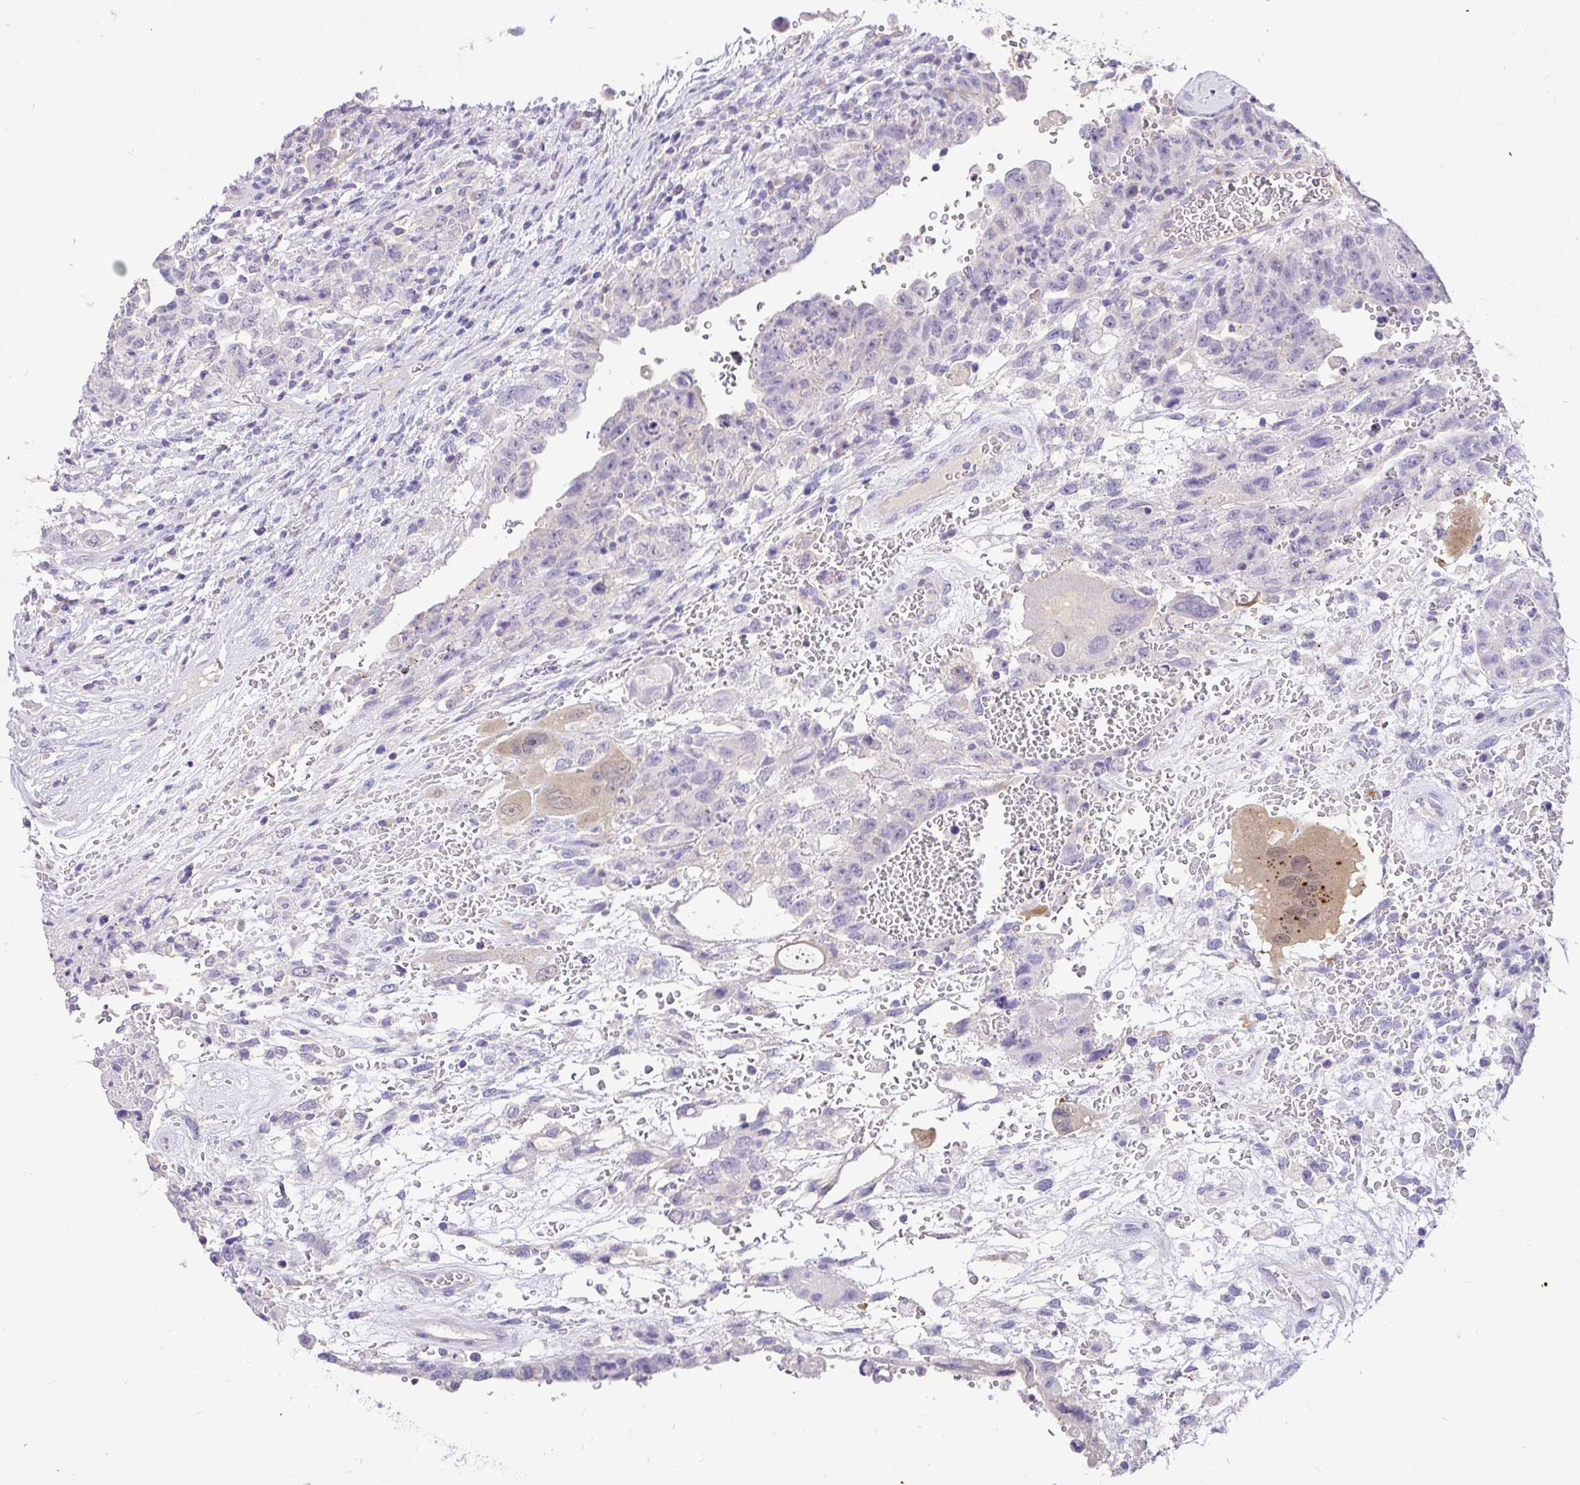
{"staining": {"intensity": "negative", "quantity": "none", "location": "none"}, "tissue": "testis cancer", "cell_type": "Tumor cells", "image_type": "cancer", "snomed": [{"axis": "morphology", "description": "Carcinoma, Embryonal, NOS"}, {"axis": "topography", "description": "Testis"}], "caption": "Tumor cells are negative for protein expression in human testis cancer (embryonal carcinoma). (DAB IHC with hematoxylin counter stain).", "gene": "CDO1", "patient": {"sex": "male", "age": 26}}